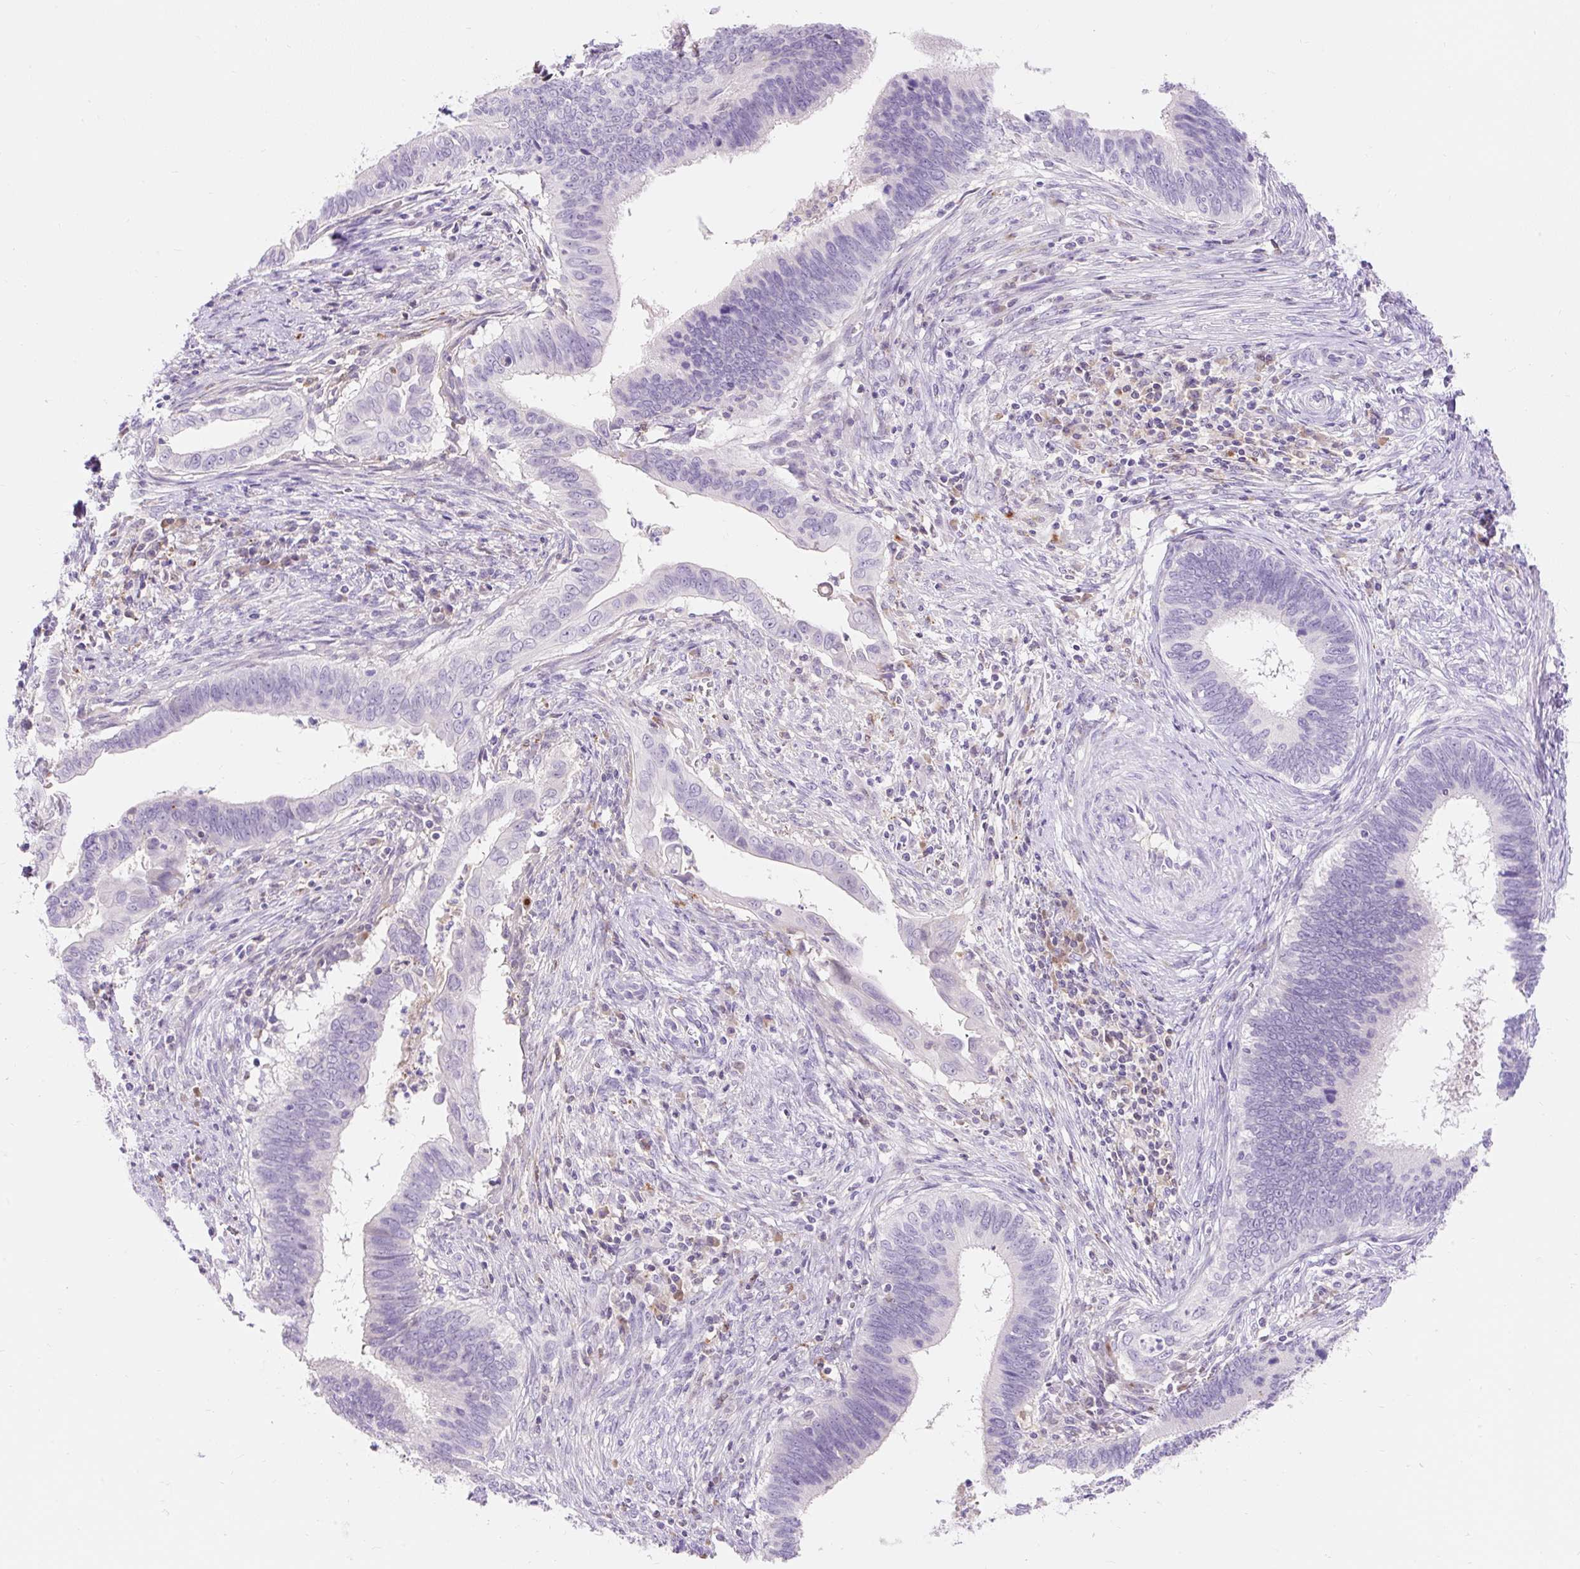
{"staining": {"intensity": "negative", "quantity": "none", "location": "none"}, "tissue": "cervical cancer", "cell_type": "Tumor cells", "image_type": "cancer", "snomed": [{"axis": "morphology", "description": "Adenocarcinoma, NOS"}, {"axis": "topography", "description": "Cervix"}], "caption": "Cervical cancer (adenocarcinoma) was stained to show a protein in brown. There is no significant expression in tumor cells.", "gene": "TMEM150C", "patient": {"sex": "female", "age": 42}}